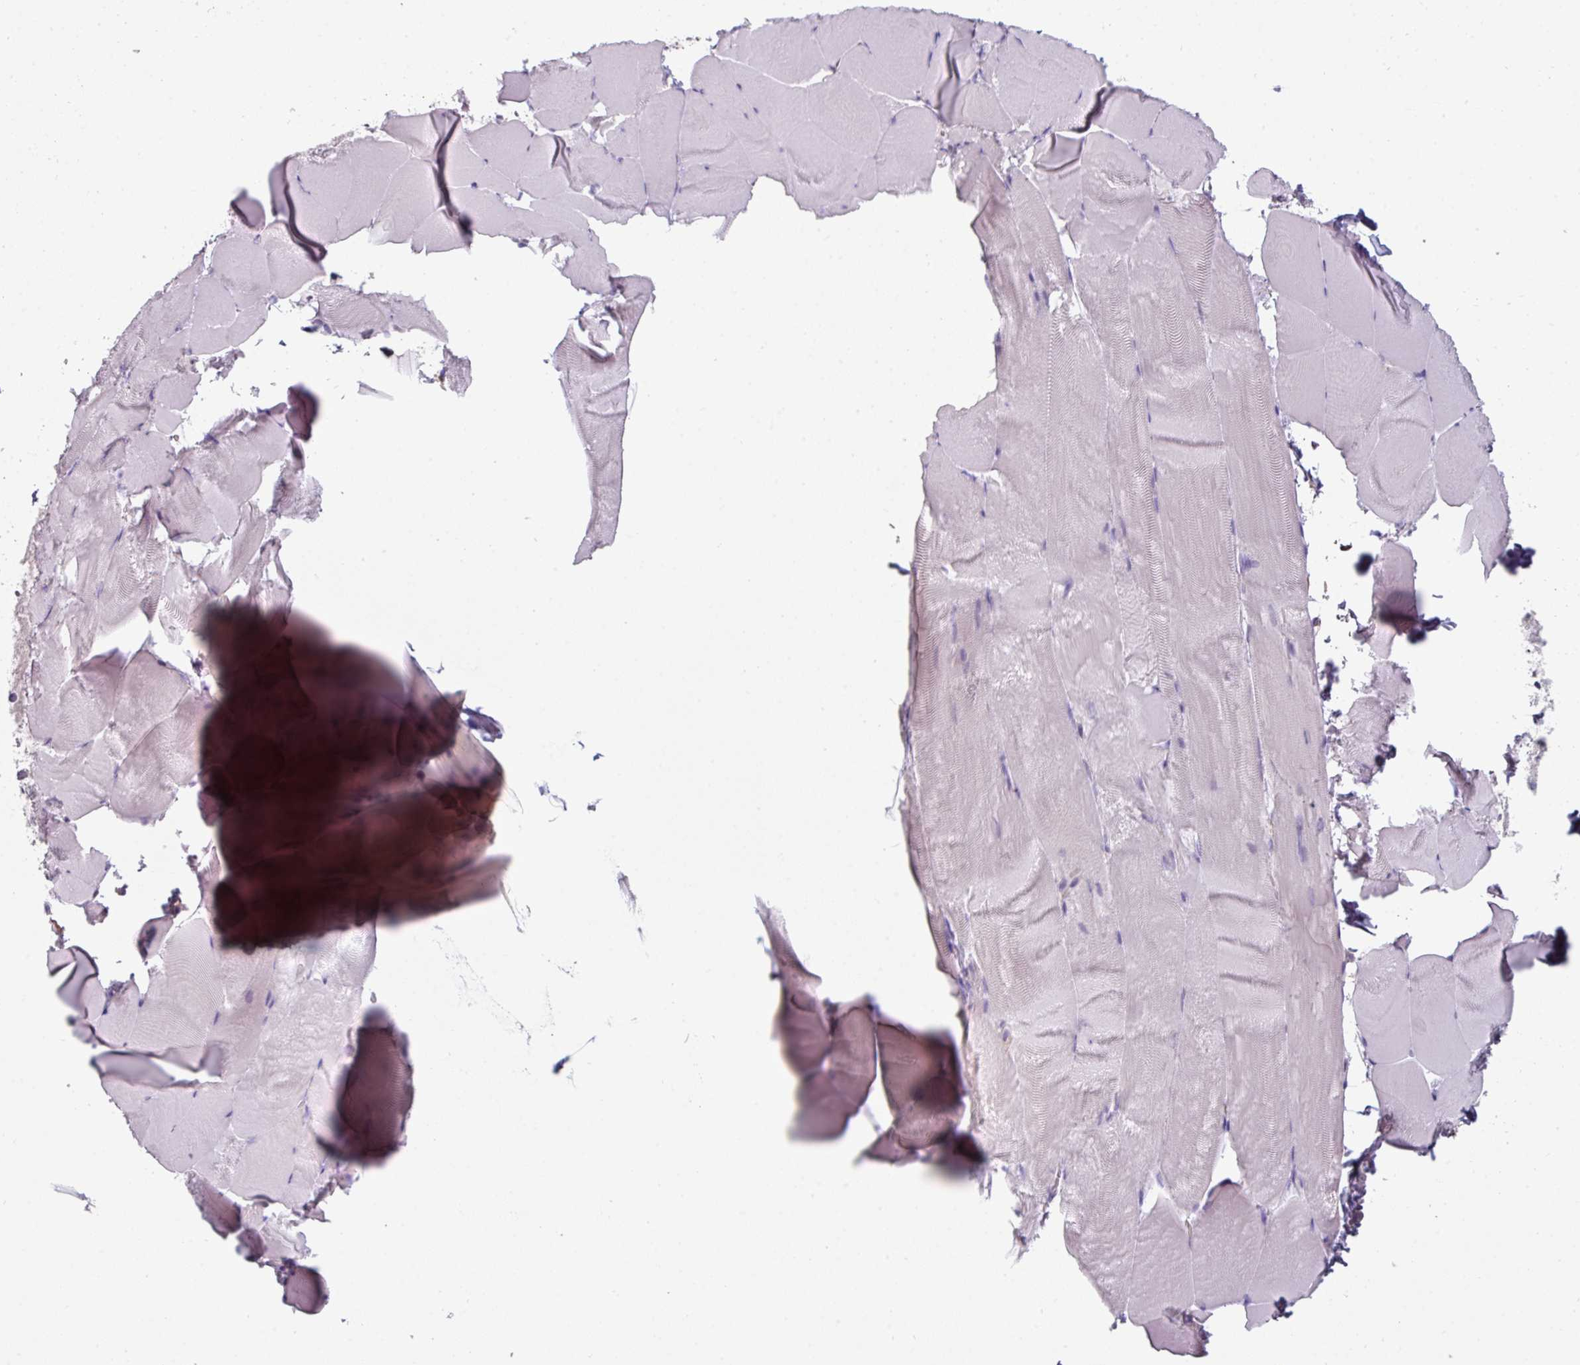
{"staining": {"intensity": "negative", "quantity": "none", "location": "none"}, "tissue": "skeletal muscle", "cell_type": "Myocytes", "image_type": "normal", "snomed": [{"axis": "morphology", "description": "Normal tissue, NOS"}, {"axis": "topography", "description": "Skeletal muscle"}], "caption": "Histopathology image shows no significant protein staining in myocytes of normal skeletal muscle.", "gene": "EYA3", "patient": {"sex": "female", "age": 64}}